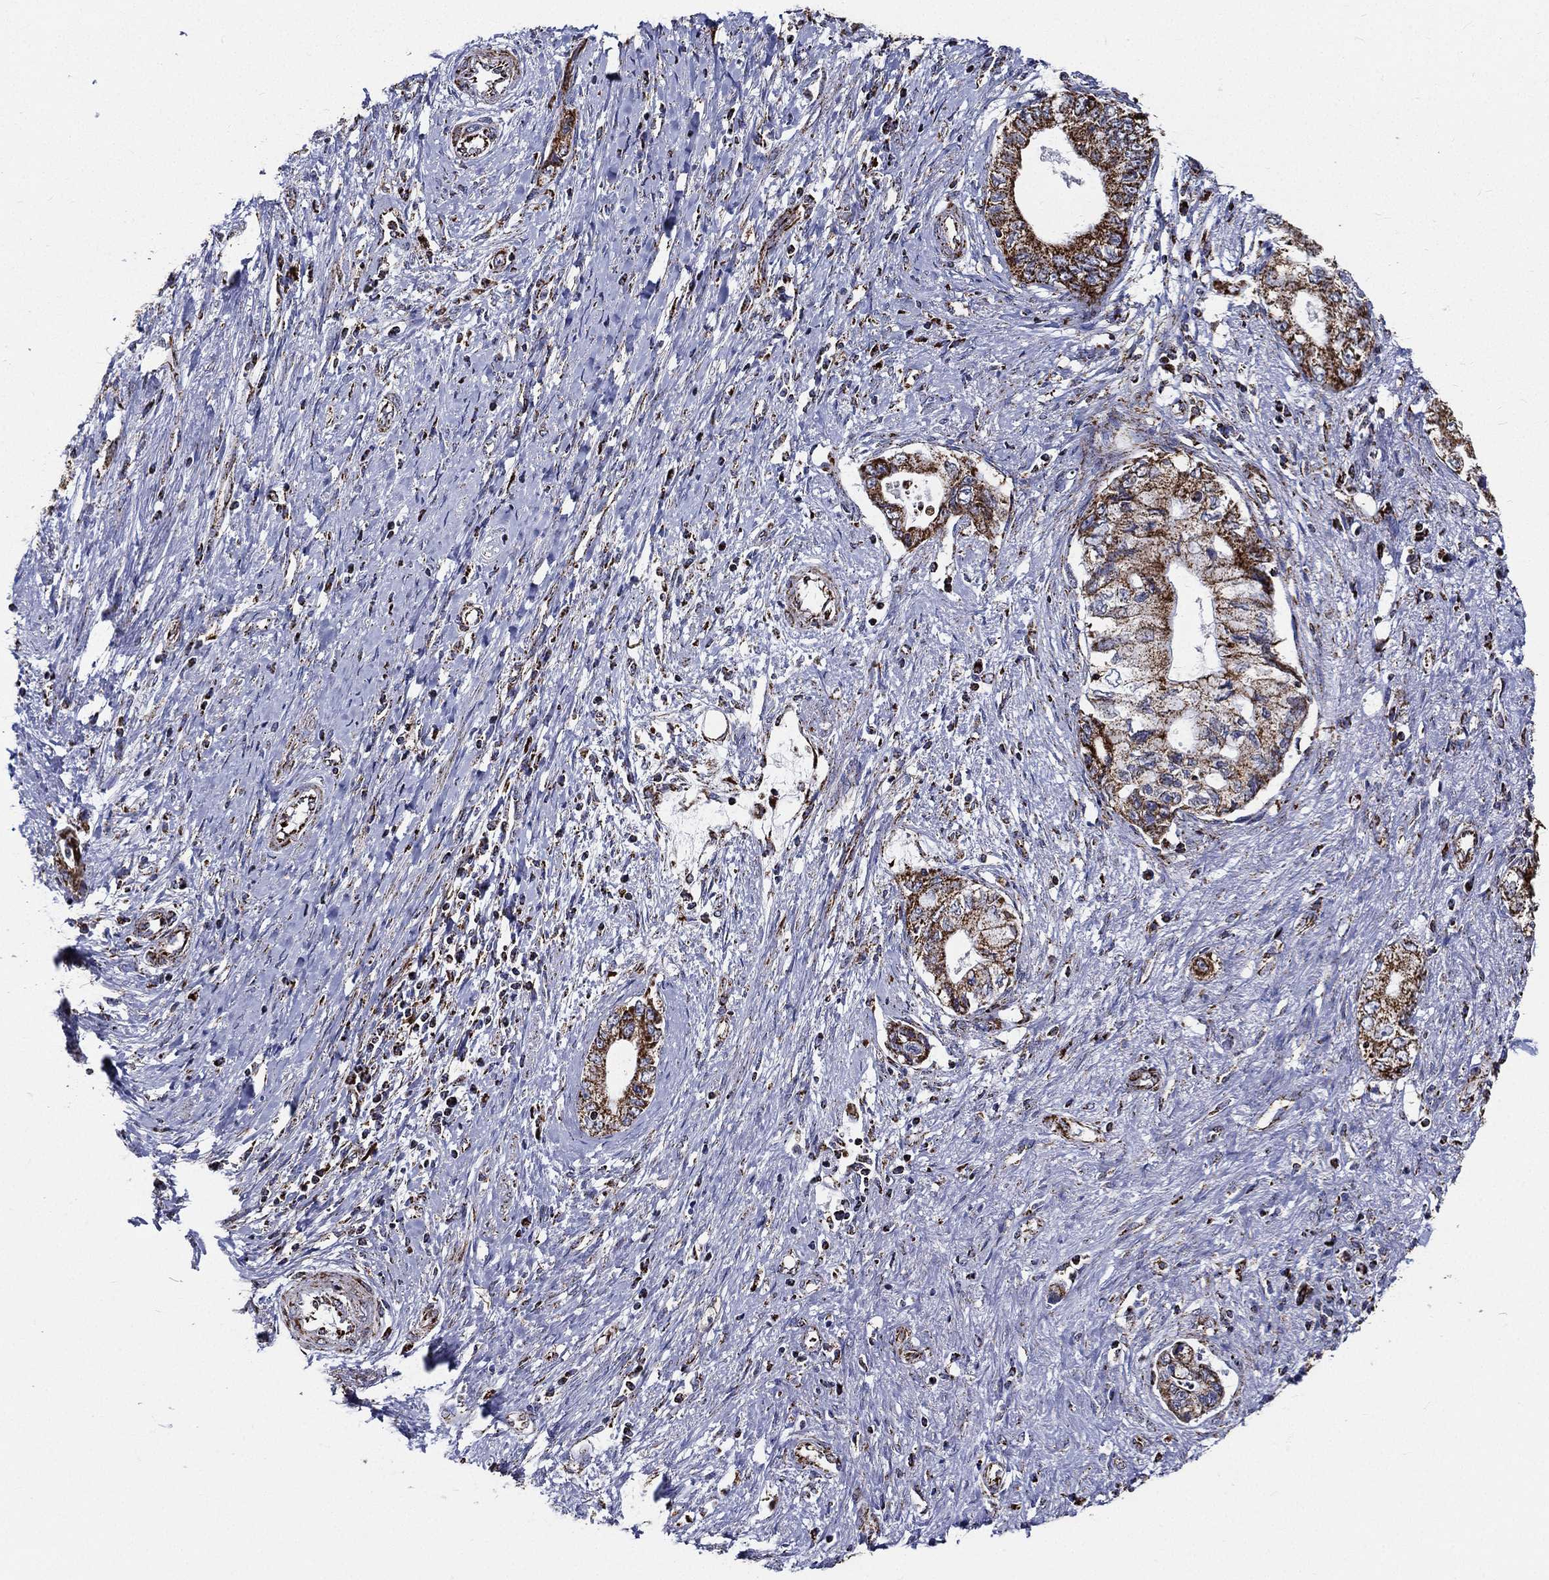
{"staining": {"intensity": "strong", "quantity": "25%-75%", "location": "cytoplasmic/membranous"}, "tissue": "pancreatic cancer", "cell_type": "Tumor cells", "image_type": "cancer", "snomed": [{"axis": "morphology", "description": "Adenocarcinoma, NOS"}, {"axis": "topography", "description": "Pancreas"}], "caption": "Immunohistochemistry of human pancreatic cancer (adenocarcinoma) shows high levels of strong cytoplasmic/membranous positivity in about 25%-75% of tumor cells.", "gene": "NDUFAB1", "patient": {"sex": "female", "age": 73}}